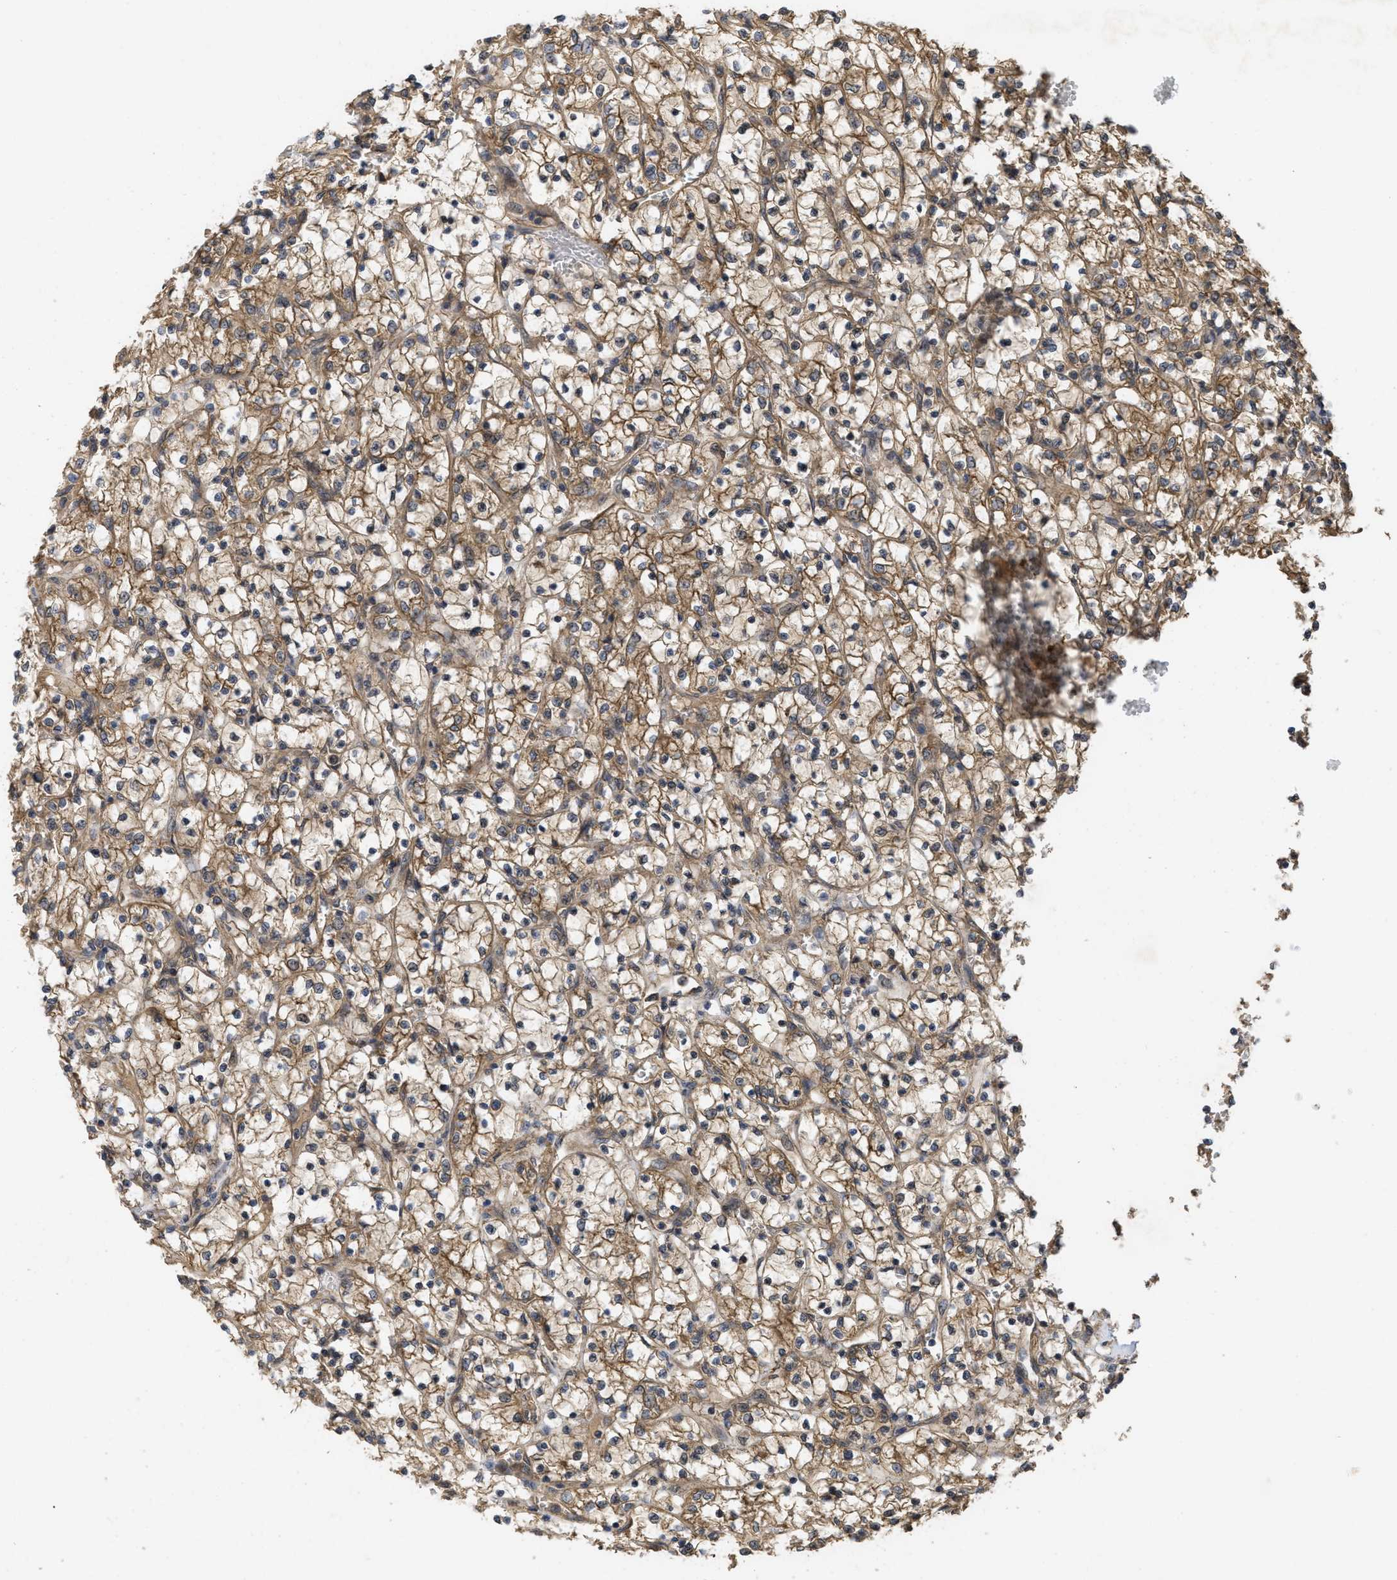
{"staining": {"intensity": "moderate", "quantity": ">75%", "location": "cytoplasmic/membranous"}, "tissue": "renal cancer", "cell_type": "Tumor cells", "image_type": "cancer", "snomed": [{"axis": "morphology", "description": "Adenocarcinoma, NOS"}, {"axis": "topography", "description": "Kidney"}], "caption": "Human renal adenocarcinoma stained with a protein marker demonstrates moderate staining in tumor cells.", "gene": "FZD6", "patient": {"sex": "female", "age": 69}}